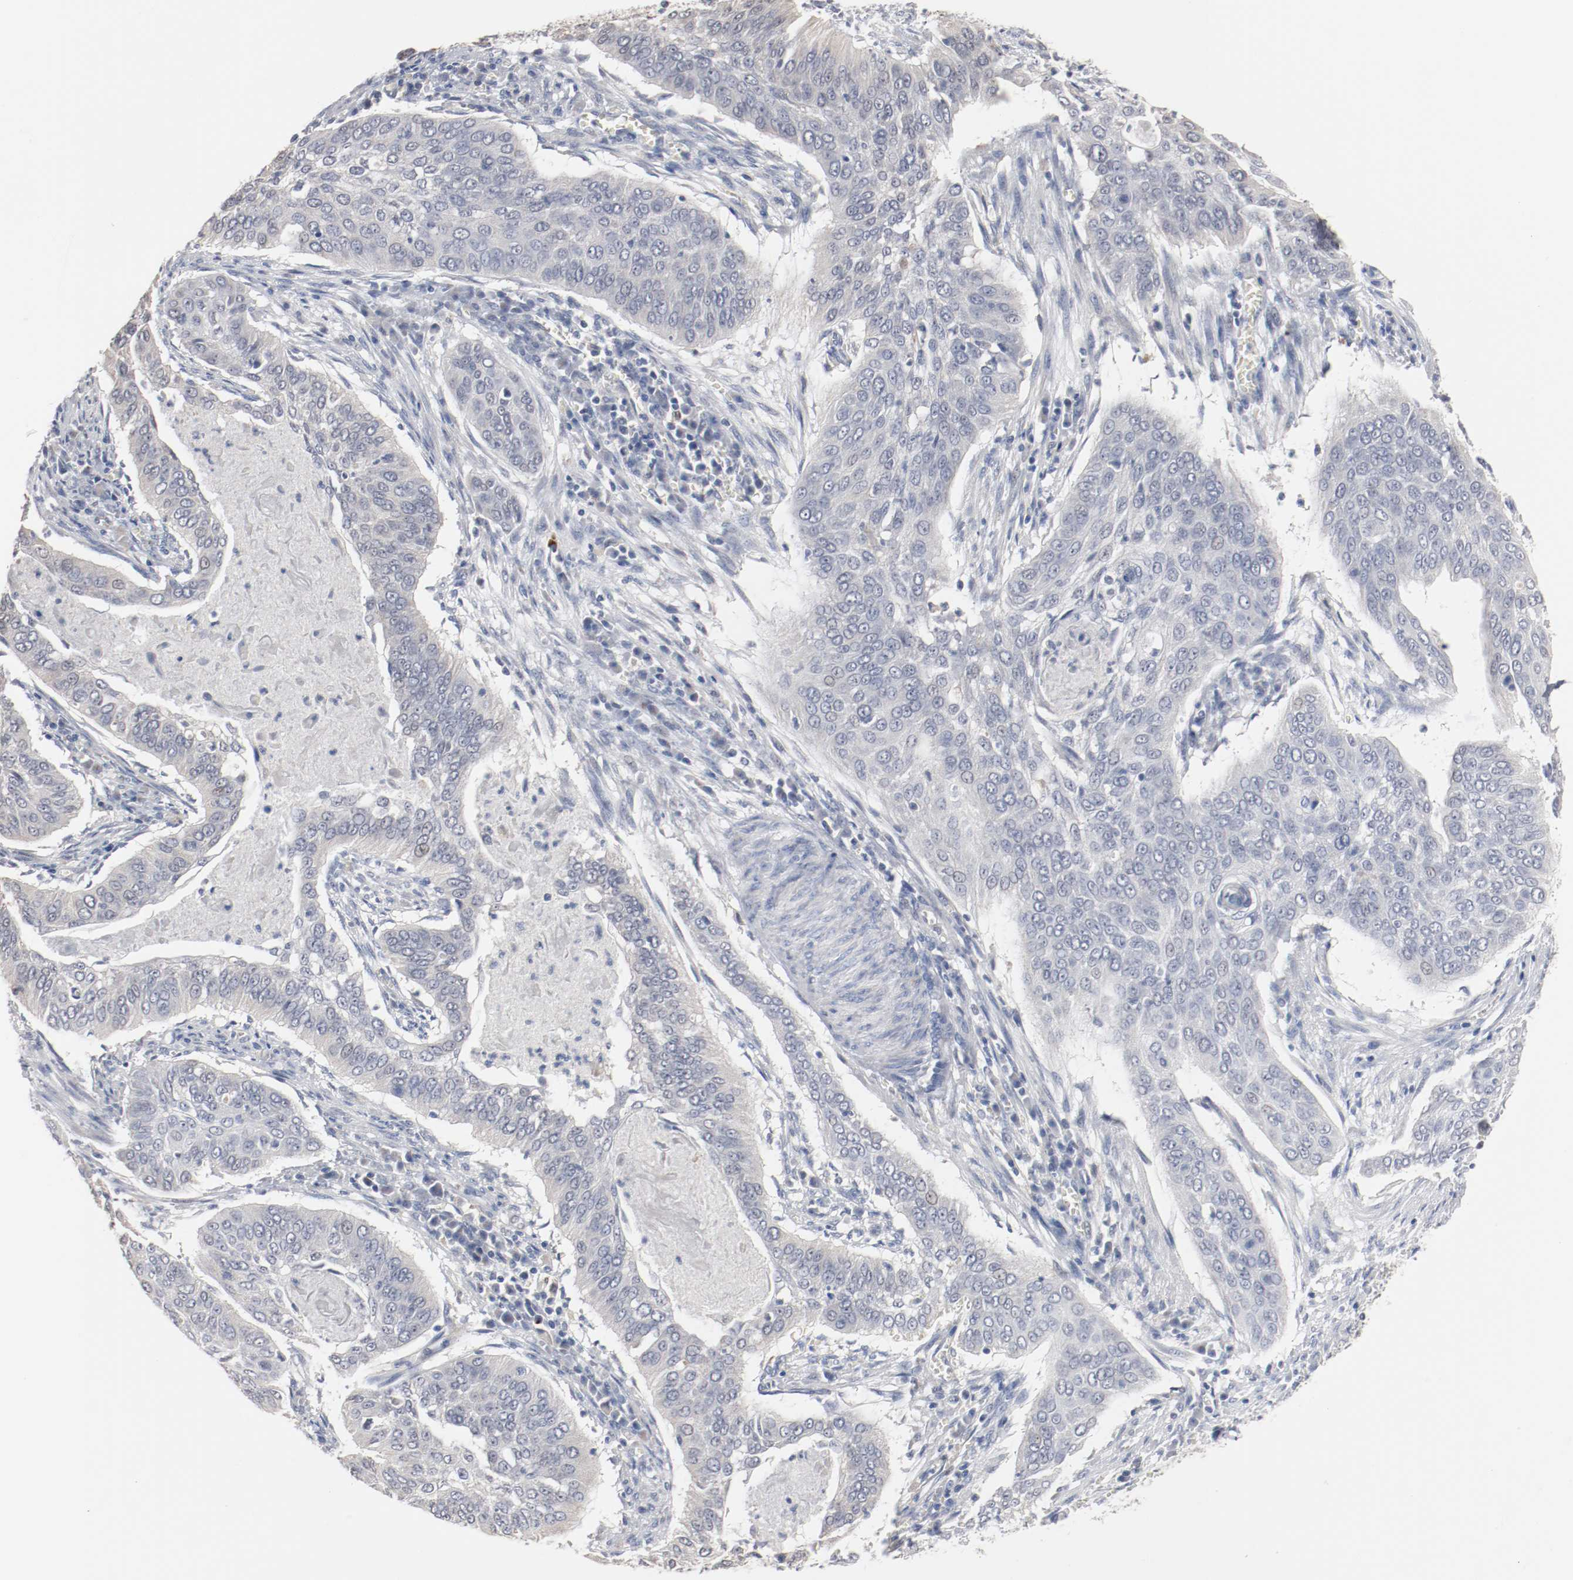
{"staining": {"intensity": "negative", "quantity": "none", "location": "none"}, "tissue": "cervical cancer", "cell_type": "Tumor cells", "image_type": "cancer", "snomed": [{"axis": "morphology", "description": "Squamous cell carcinoma, NOS"}, {"axis": "topography", "description": "Cervix"}], "caption": "Protein analysis of cervical squamous cell carcinoma reveals no significant positivity in tumor cells.", "gene": "ERICH1", "patient": {"sex": "female", "age": 39}}